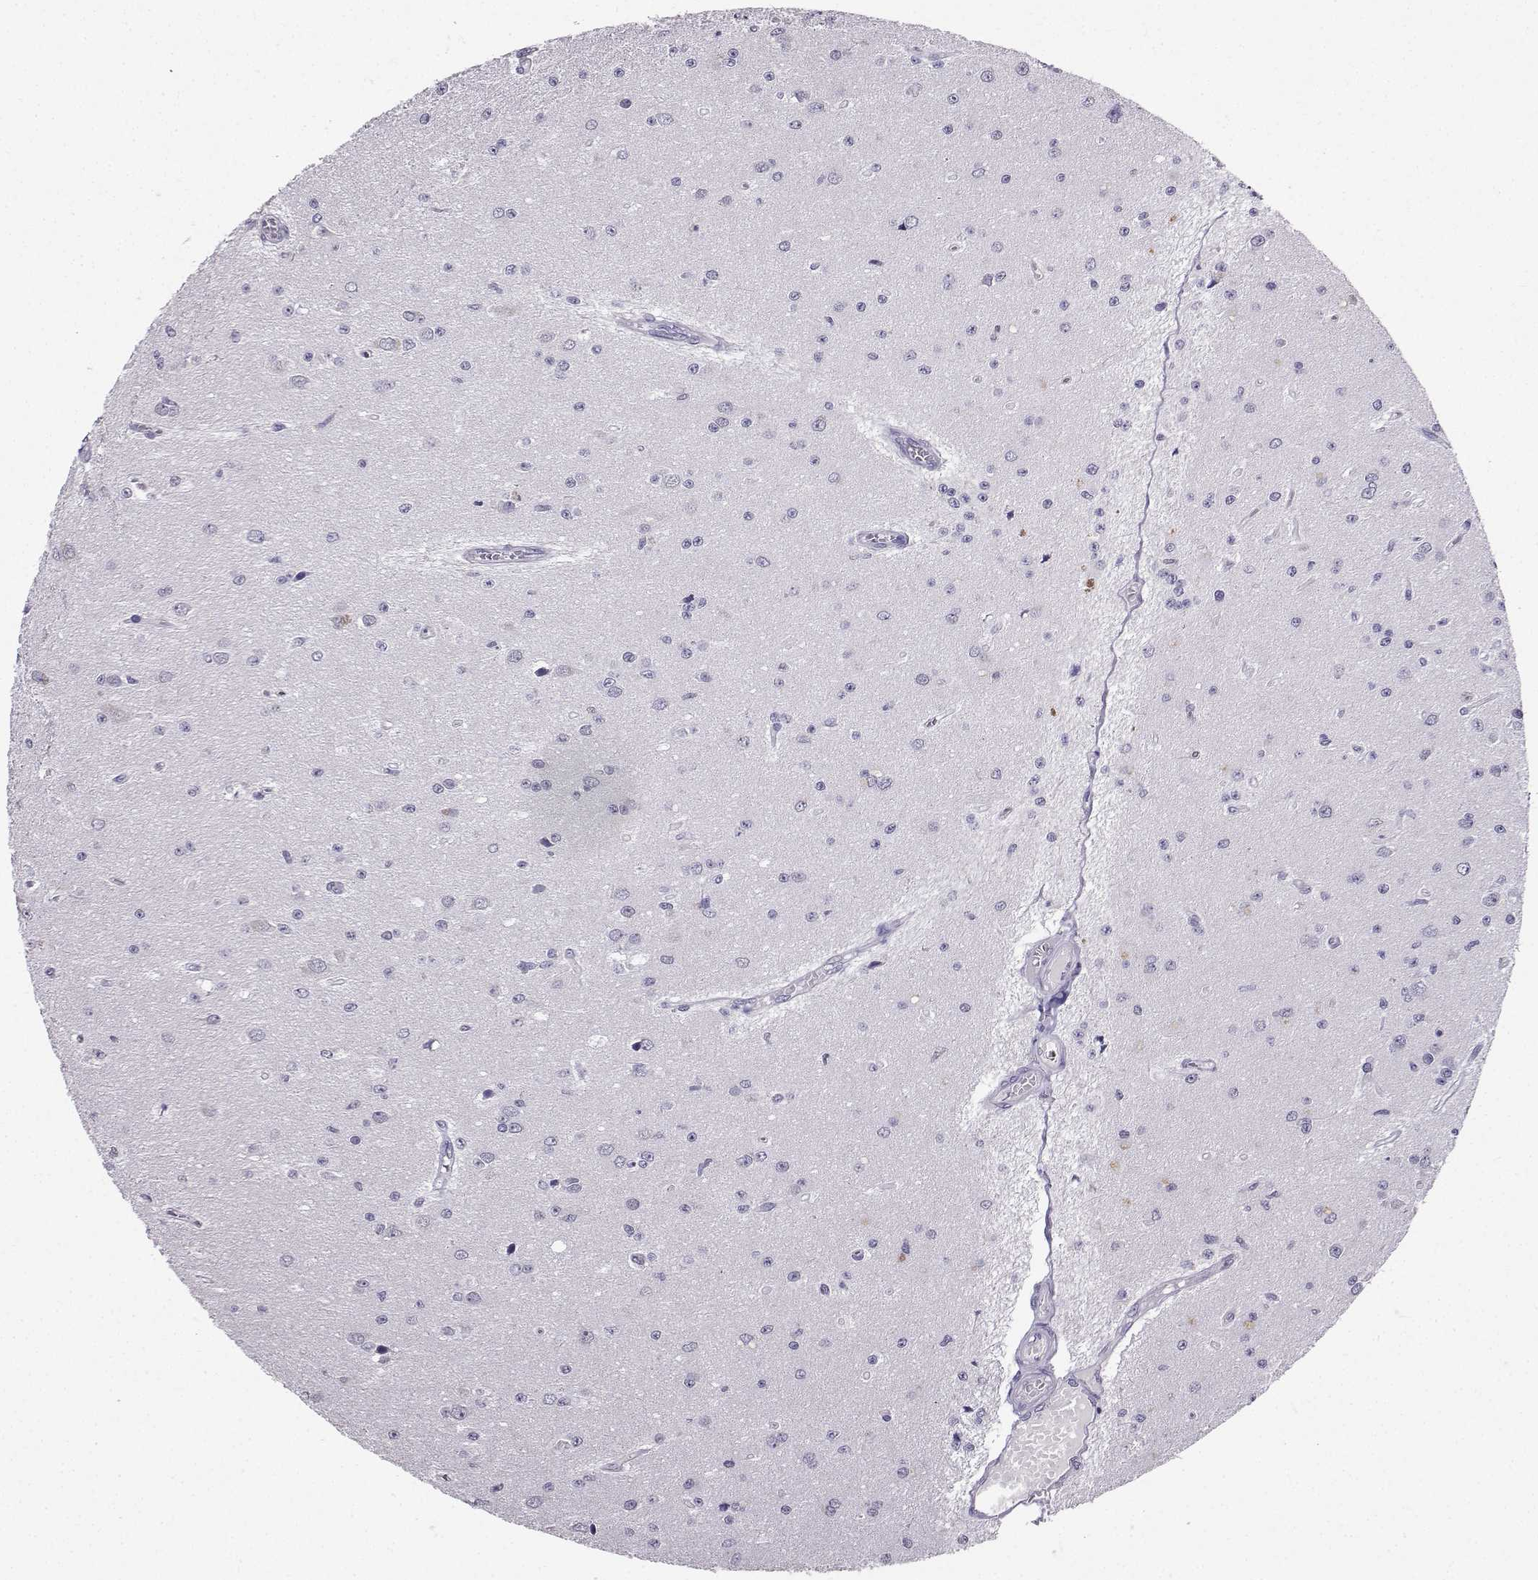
{"staining": {"intensity": "negative", "quantity": "none", "location": "none"}, "tissue": "glioma", "cell_type": "Tumor cells", "image_type": "cancer", "snomed": [{"axis": "morphology", "description": "Glioma, malignant, Low grade"}, {"axis": "topography", "description": "Brain"}], "caption": "Immunohistochemistry photomicrograph of human malignant glioma (low-grade) stained for a protein (brown), which demonstrates no expression in tumor cells.", "gene": "SPAG11B", "patient": {"sex": "female", "age": 45}}